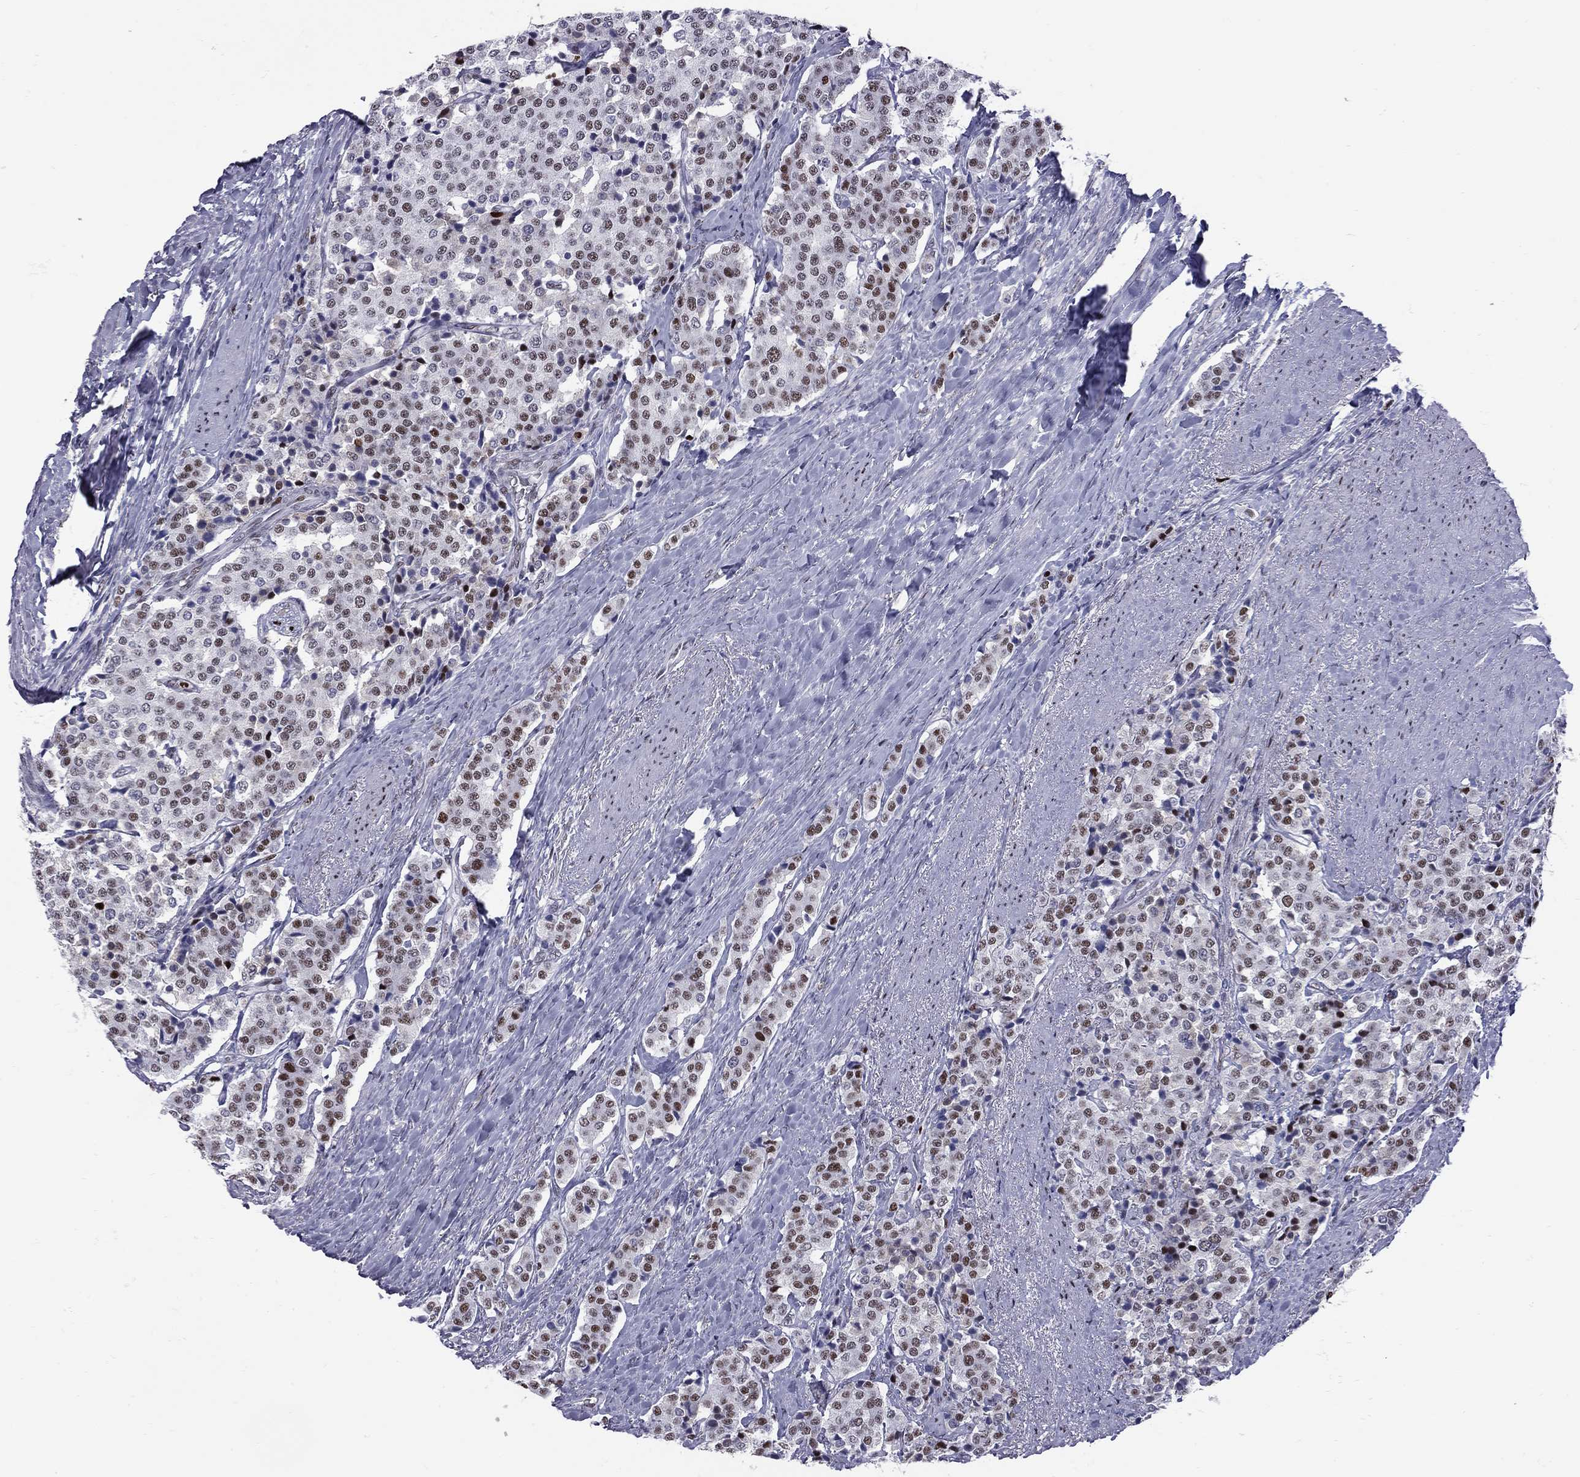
{"staining": {"intensity": "strong", "quantity": "25%-75%", "location": "nuclear"}, "tissue": "carcinoid", "cell_type": "Tumor cells", "image_type": "cancer", "snomed": [{"axis": "morphology", "description": "Carcinoid, malignant, NOS"}, {"axis": "topography", "description": "Small intestine"}], "caption": "Brown immunohistochemical staining in human malignant carcinoid displays strong nuclear expression in about 25%-75% of tumor cells.", "gene": "PCGF3", "patient": {"sex": "female", "age": 58}}